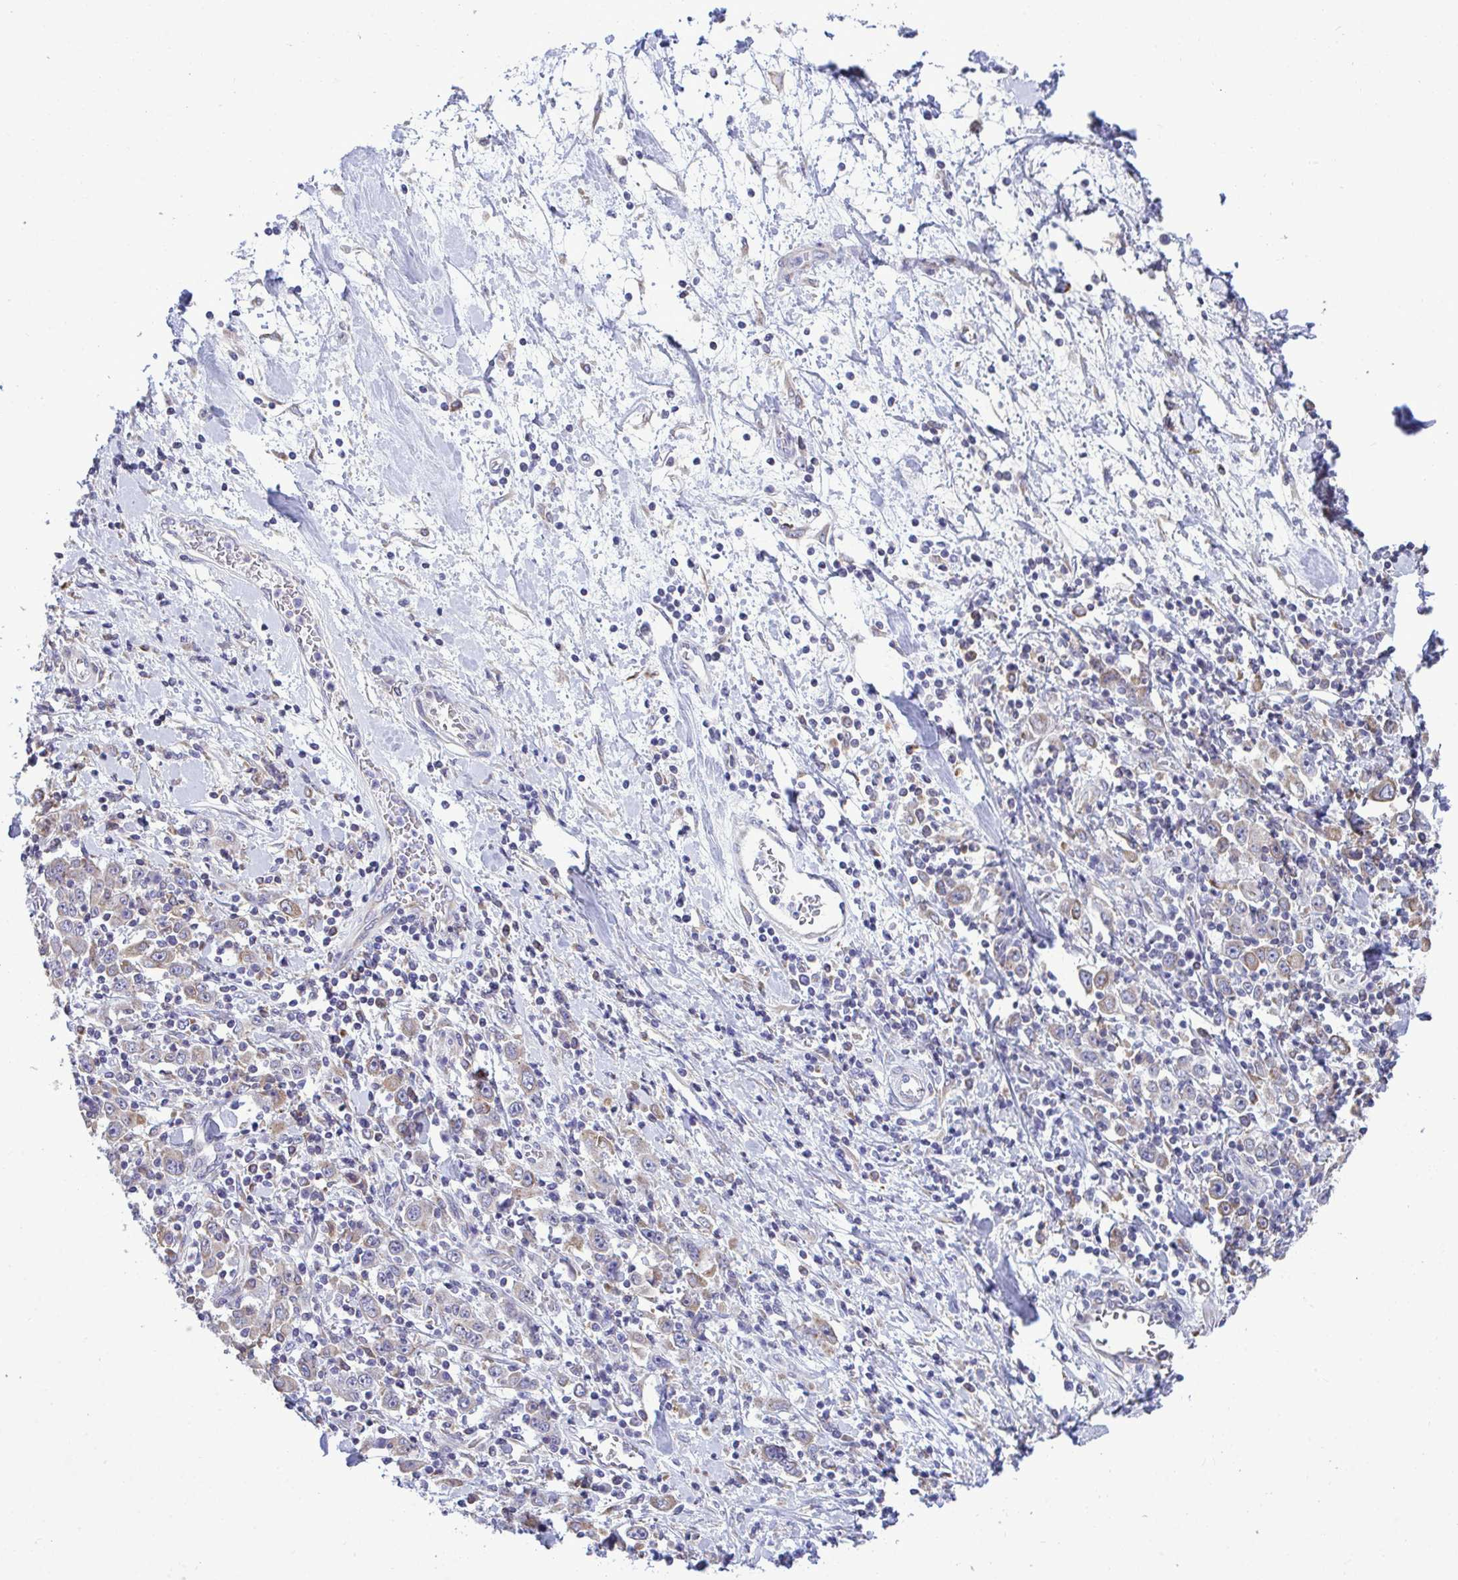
{"staining": {"intensity": "weak", "quantity": "<25%", "location": "cytoplasmic/membranous"}, "tissue": "stomach cancer", "cell_type": "Tumor cells", "image_type": "cancer", "snomed": [{"axis": "morphology", "description": "Normal tissue, NOS"}, {"axis": "morphology", "description": "Adenocarcinoma, NOS"}, {"axis": "topography", "description": "Stomach, upper"}, {"axis": "topography", "description": "Stomach"}], "caption": "A micrograph of adenocarcinoma (stomach) stained for a protein shows no brown staining in tumor cells. Brightfield microscopy of immunohistochemistry stained with DAB (brown) and hematoxylin (blue), captured at high magnification.", "gene": "PIGK", "patient": {"sex": "male", "age": 59}}